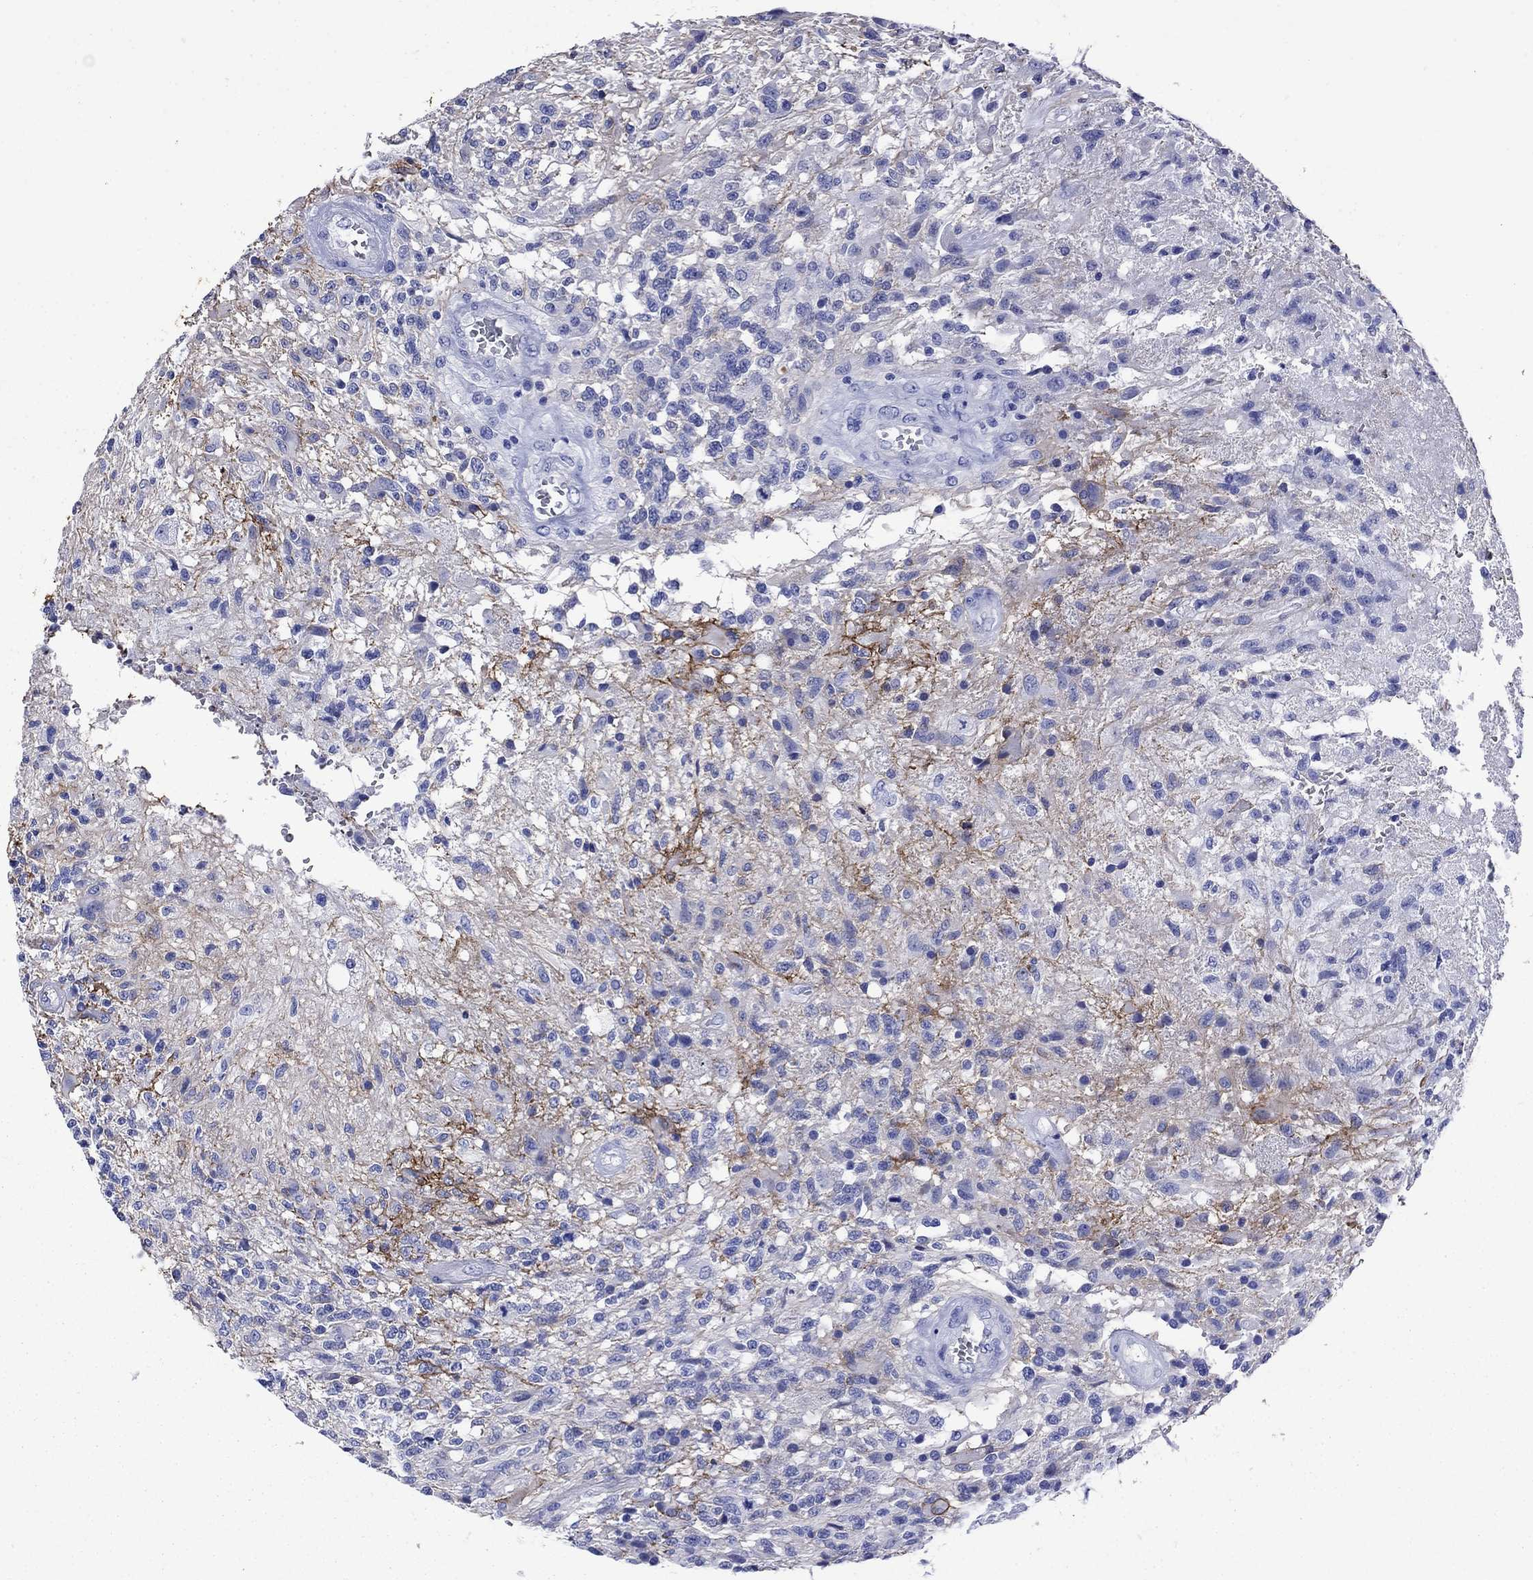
{"staining": {"intensity": "negative", "quantity": "none", "location": "none"}, "tissue": "glioma", "cell_type": "Tumor cells", "image_type": "cancer", "snomed": [{"axis": "morphology", "description": "Glioma, malignant, High grade"}, {"axis": "topography", "description": "Brain"}], "caption": "The micrograph displays no significant staining in tumor cells of glioma.", "gene": "SLC1A2", "patient": {"sex": "male", "age": 56}}